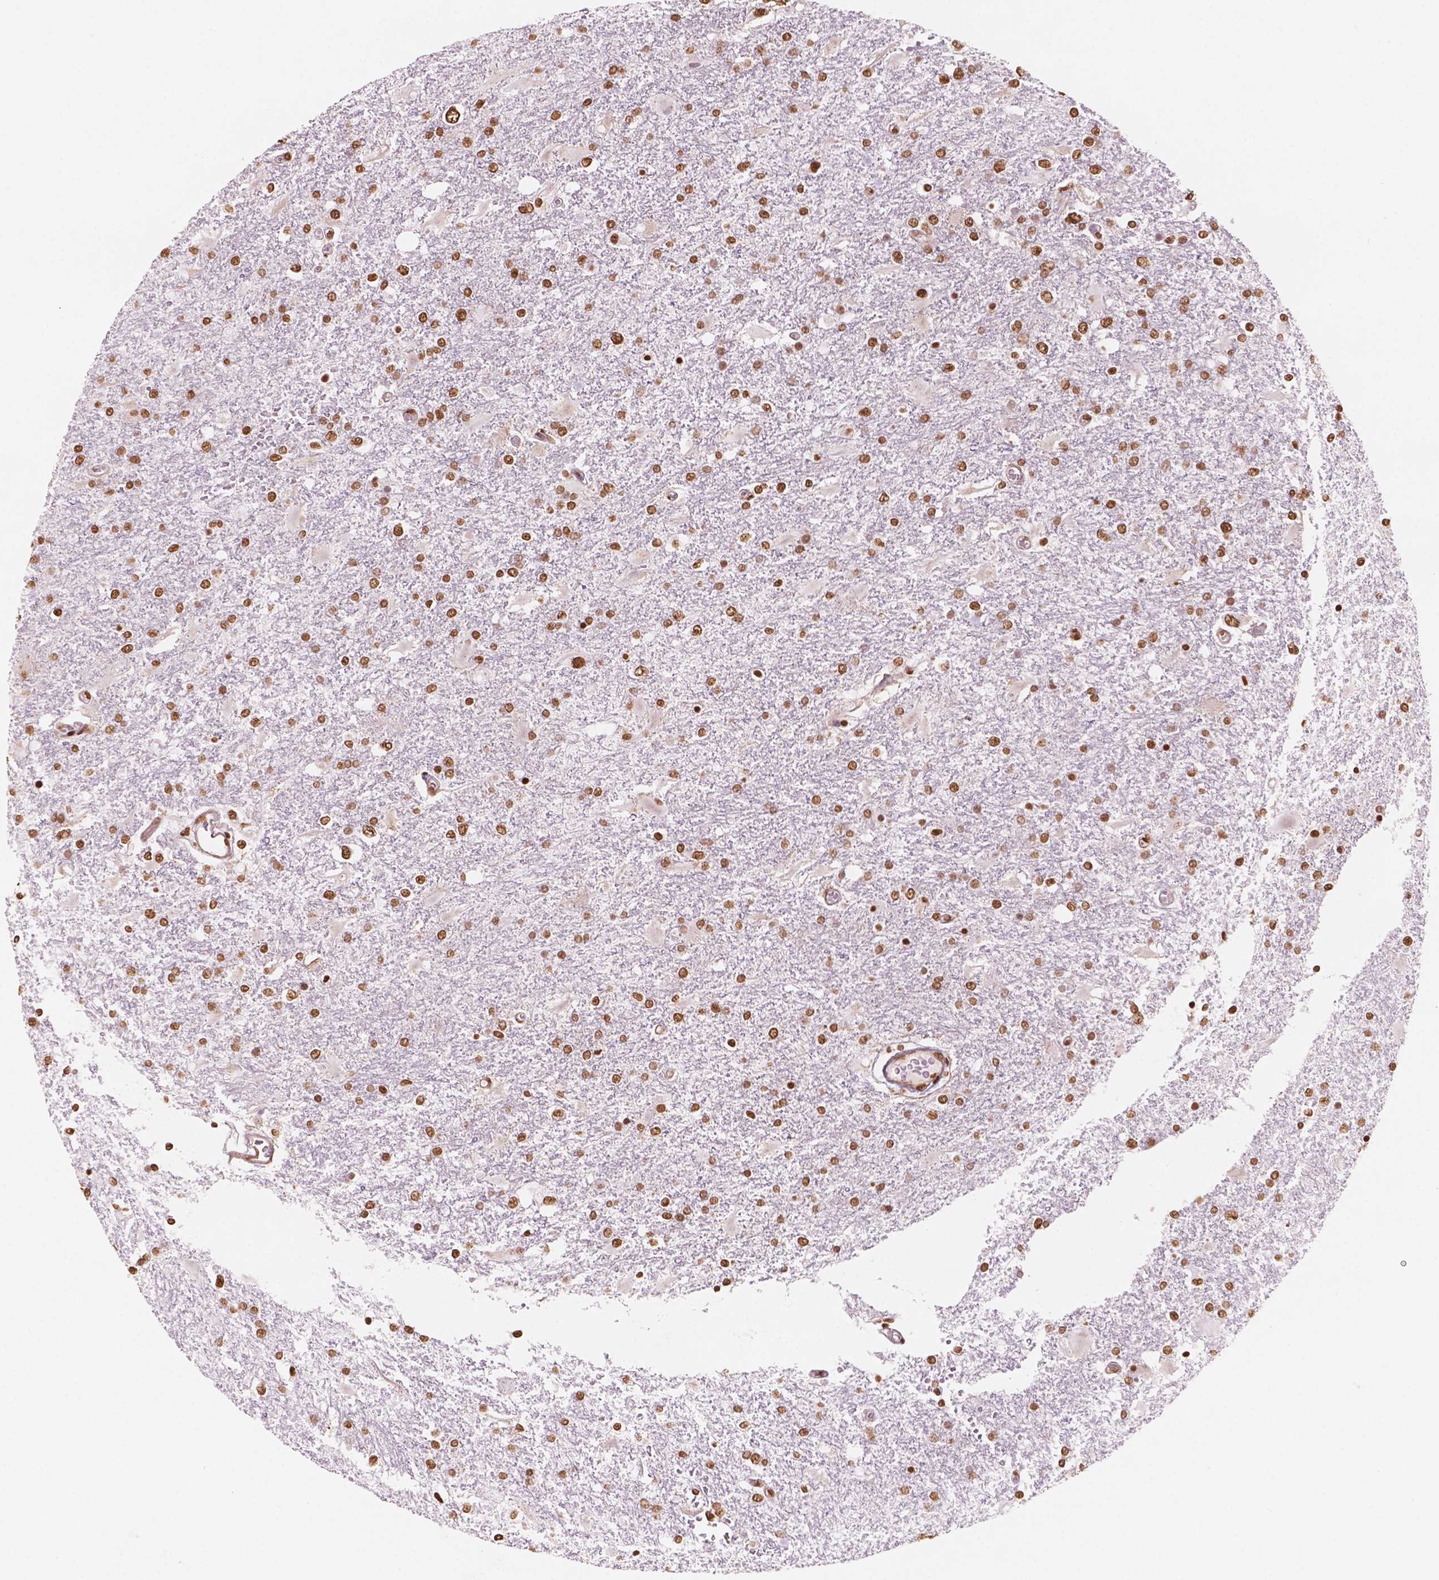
{"staining": {"intensity": "moderate", "quantity": ">75%", "location": "nuclear"}, "tissue": "glioma", "cell_type": "Tumor cells", "image_type": "cancer", "snomed": [{"axis": "morphology", "description": "Glioma, malignant, High grade"}, {"axis": "topography", "description": "Cerebral cortex"}], "caption": "Glioma tissue demonstrates moderate nuclear expression in about >75% of tumor cells", "gene": "GTF3C5", "patient": {"sex": "male", "age": 79}}